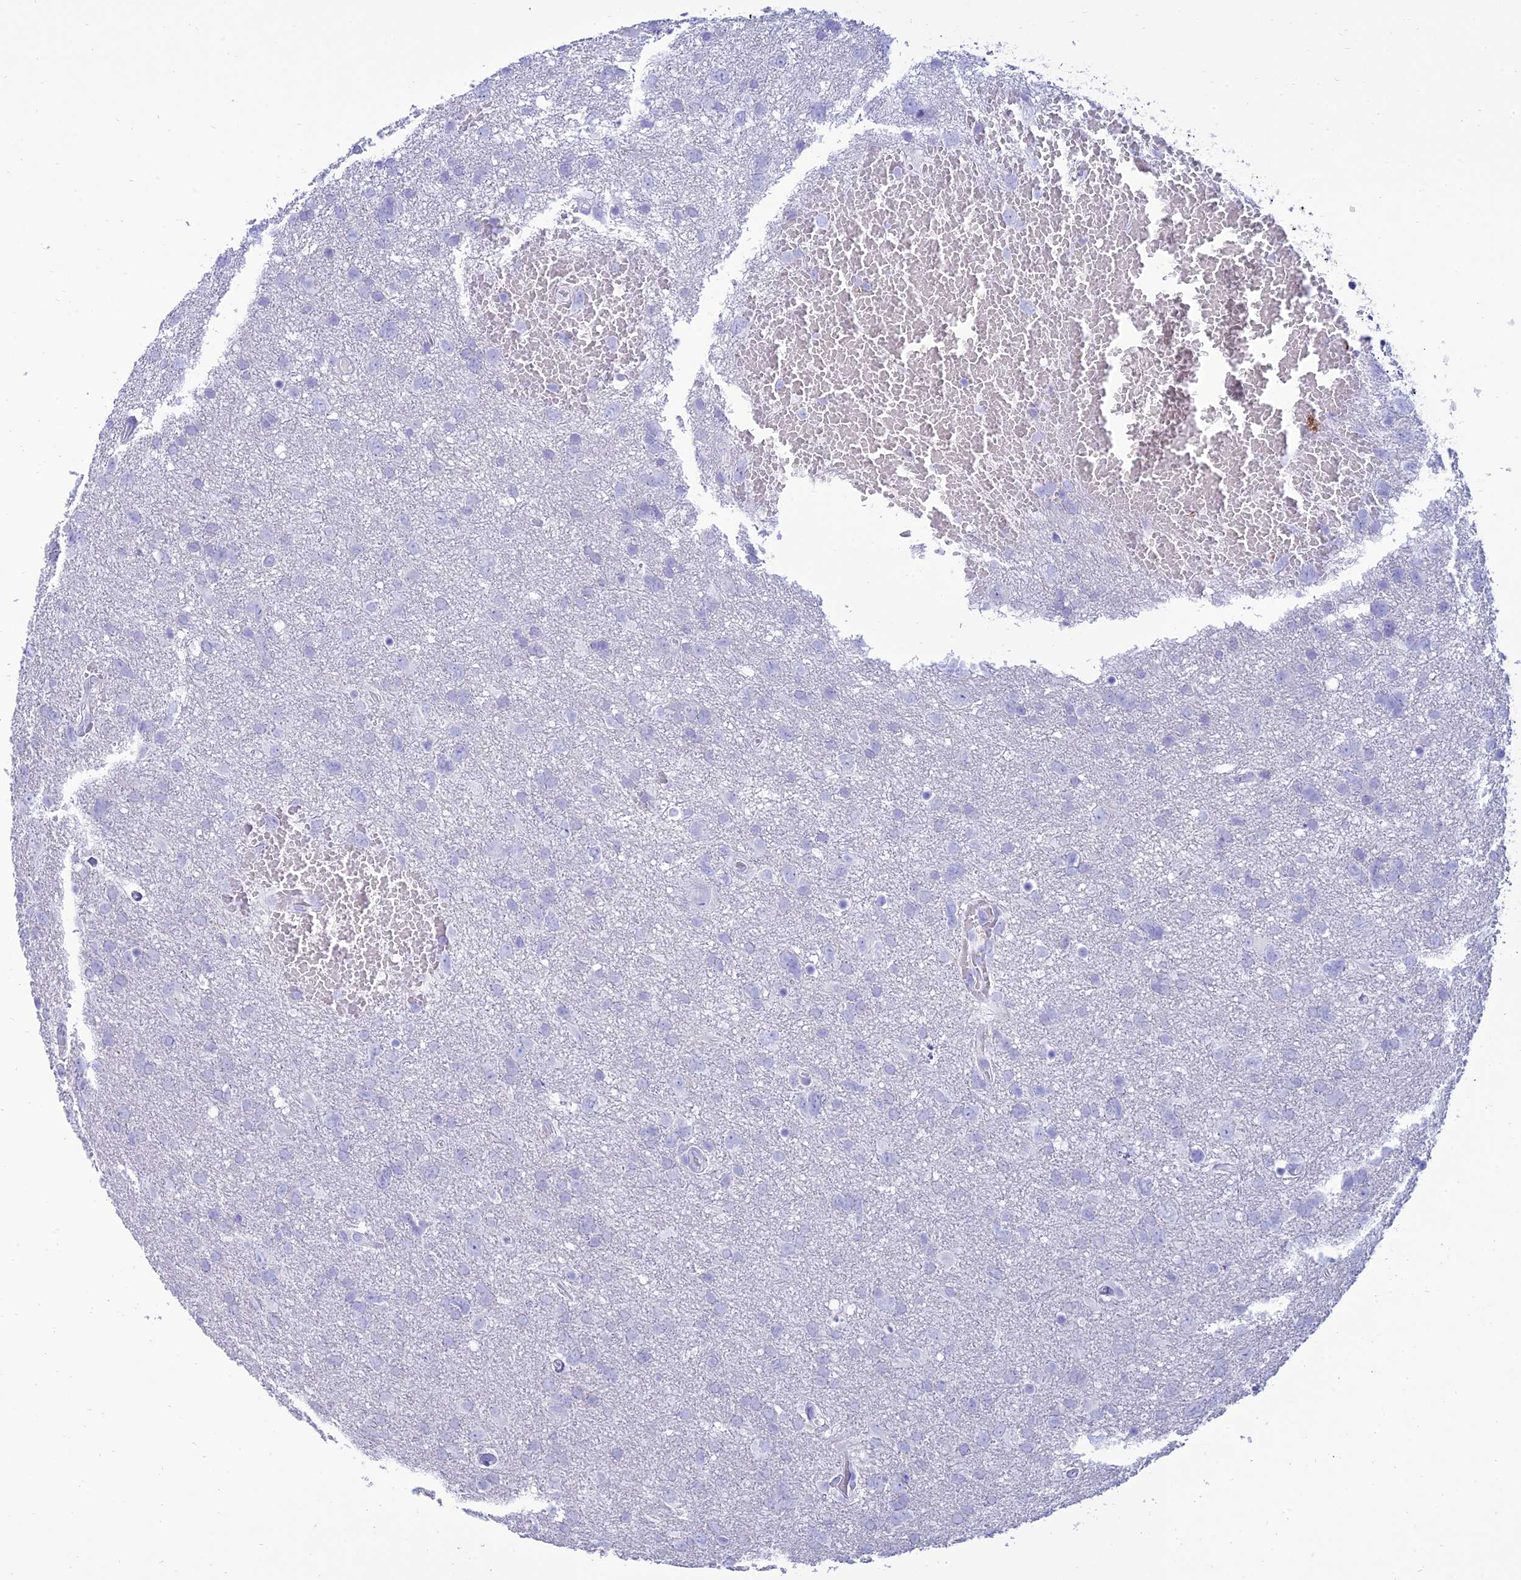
{"staining": {"intensity": "negative", "quantity": "none", "location": "none"}, "tissue": "glioma", "cell_type": "Tumor cells", "image_type": "cancer", "snomed": [{"axis": "morphology", "description": "Glioma, malignant, High grade"}, {"axis": "topography", "description": "Brain"}], "caption": "Immunohistochemistry (IHC) micrograph of neoplastic tissue: malignant high-grade glioma stained with DAB demonstrates no significant protein positivity in tumor cells.", "gene": "MAL2", "patient": {"sex": "male", "age": 61}}